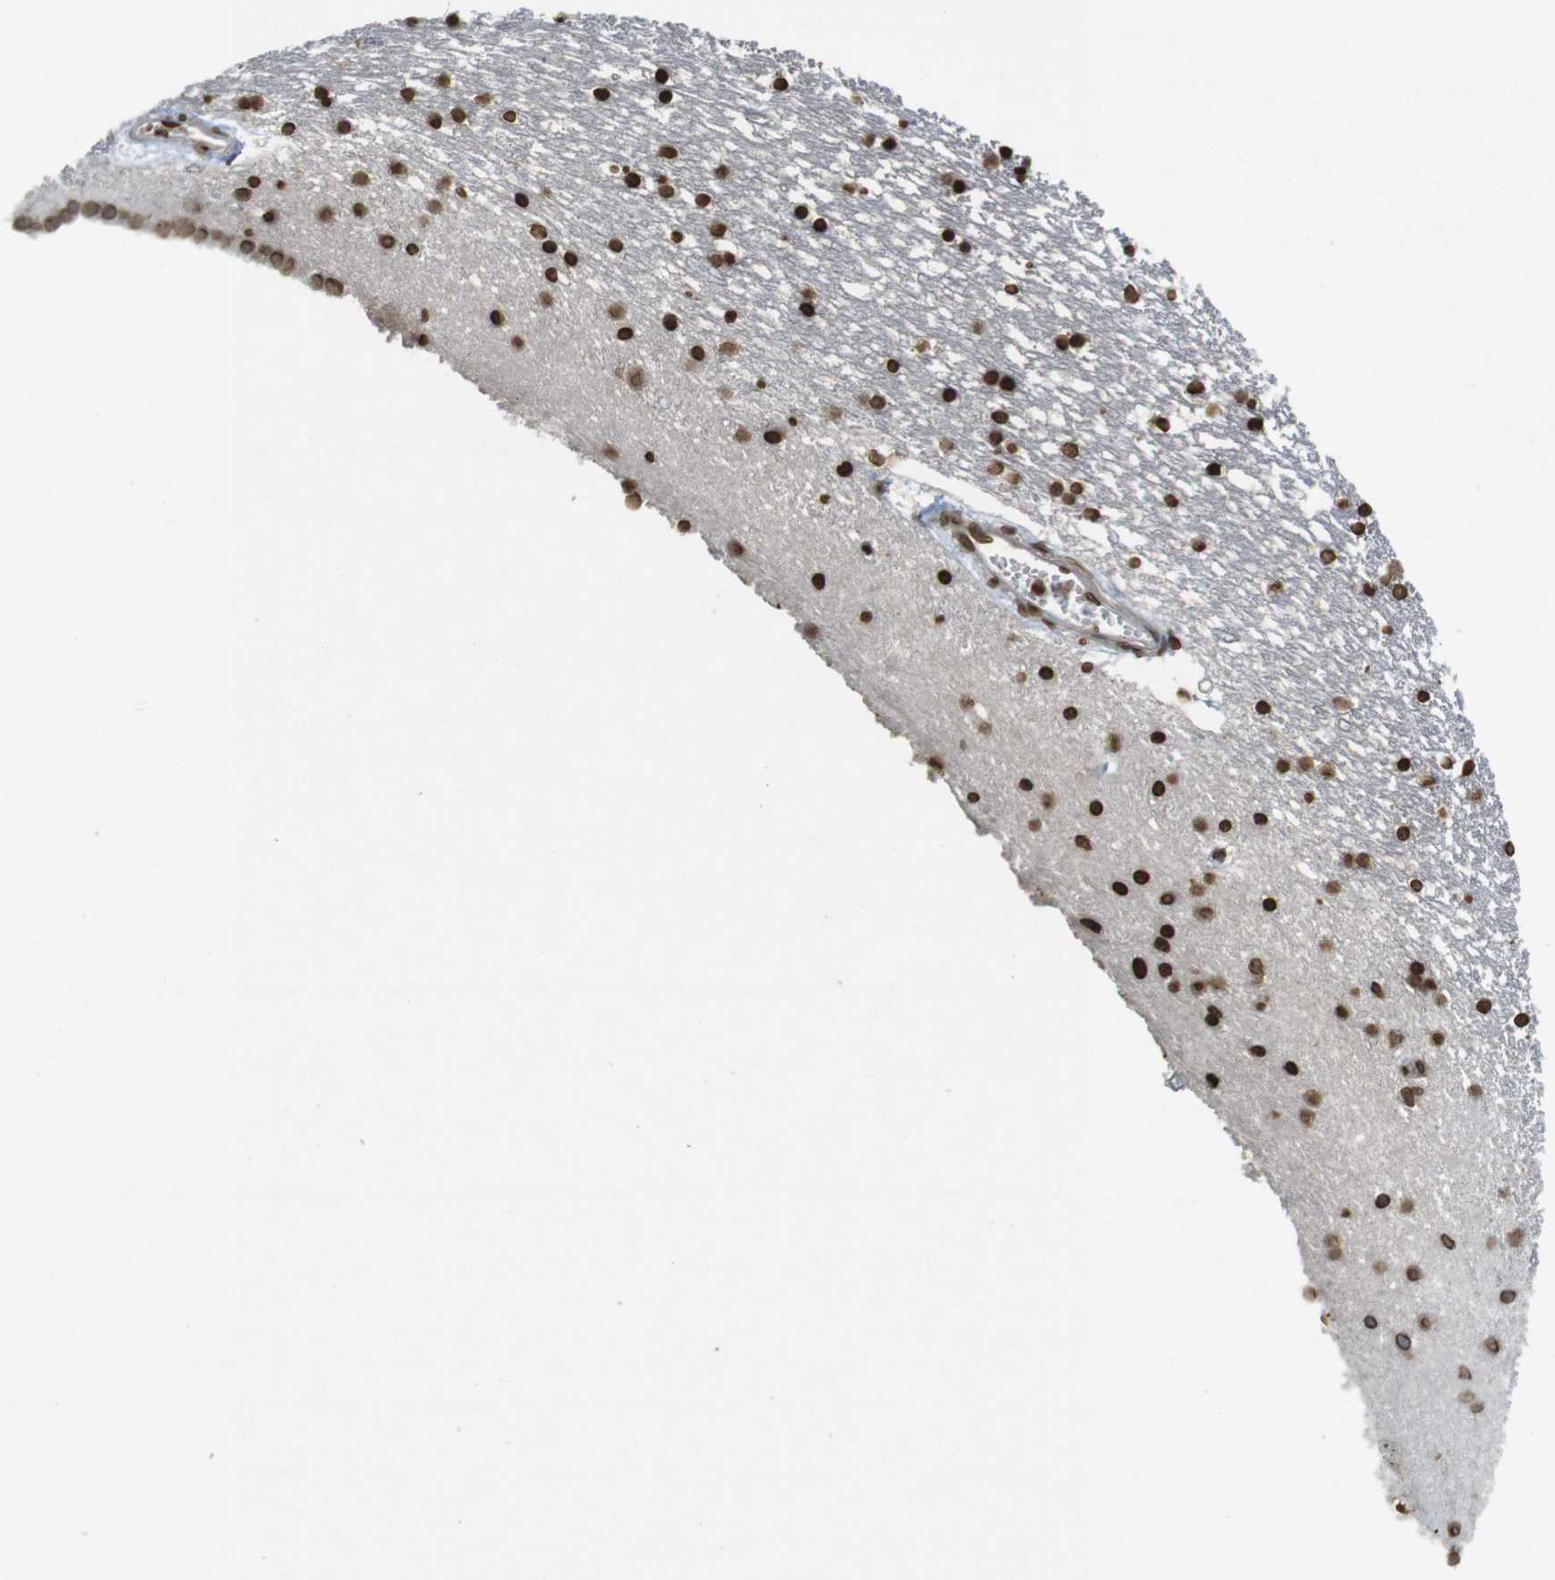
{"staining": {"intensity": "strong", "quantity": ">75%", "location": "nuclear"}, "tissue": "caudate", "cell_type": "Glial cells", "image_type": "normal", "snomed": [{"axis": "morphology", "description": "Normal tissue, NOS"}, {"axis": "topography", "description": "Lateral ventricle wall"}], "caption": "Immunohistochemical staining of benign human caudate shows high levels of strong nuclear expression in about >75% of glial cells. The protein is shown in brown color, while the nuclei are stained blue.", "gene": "FOXA3", "patient": {"sex": "male", "age": 45}}